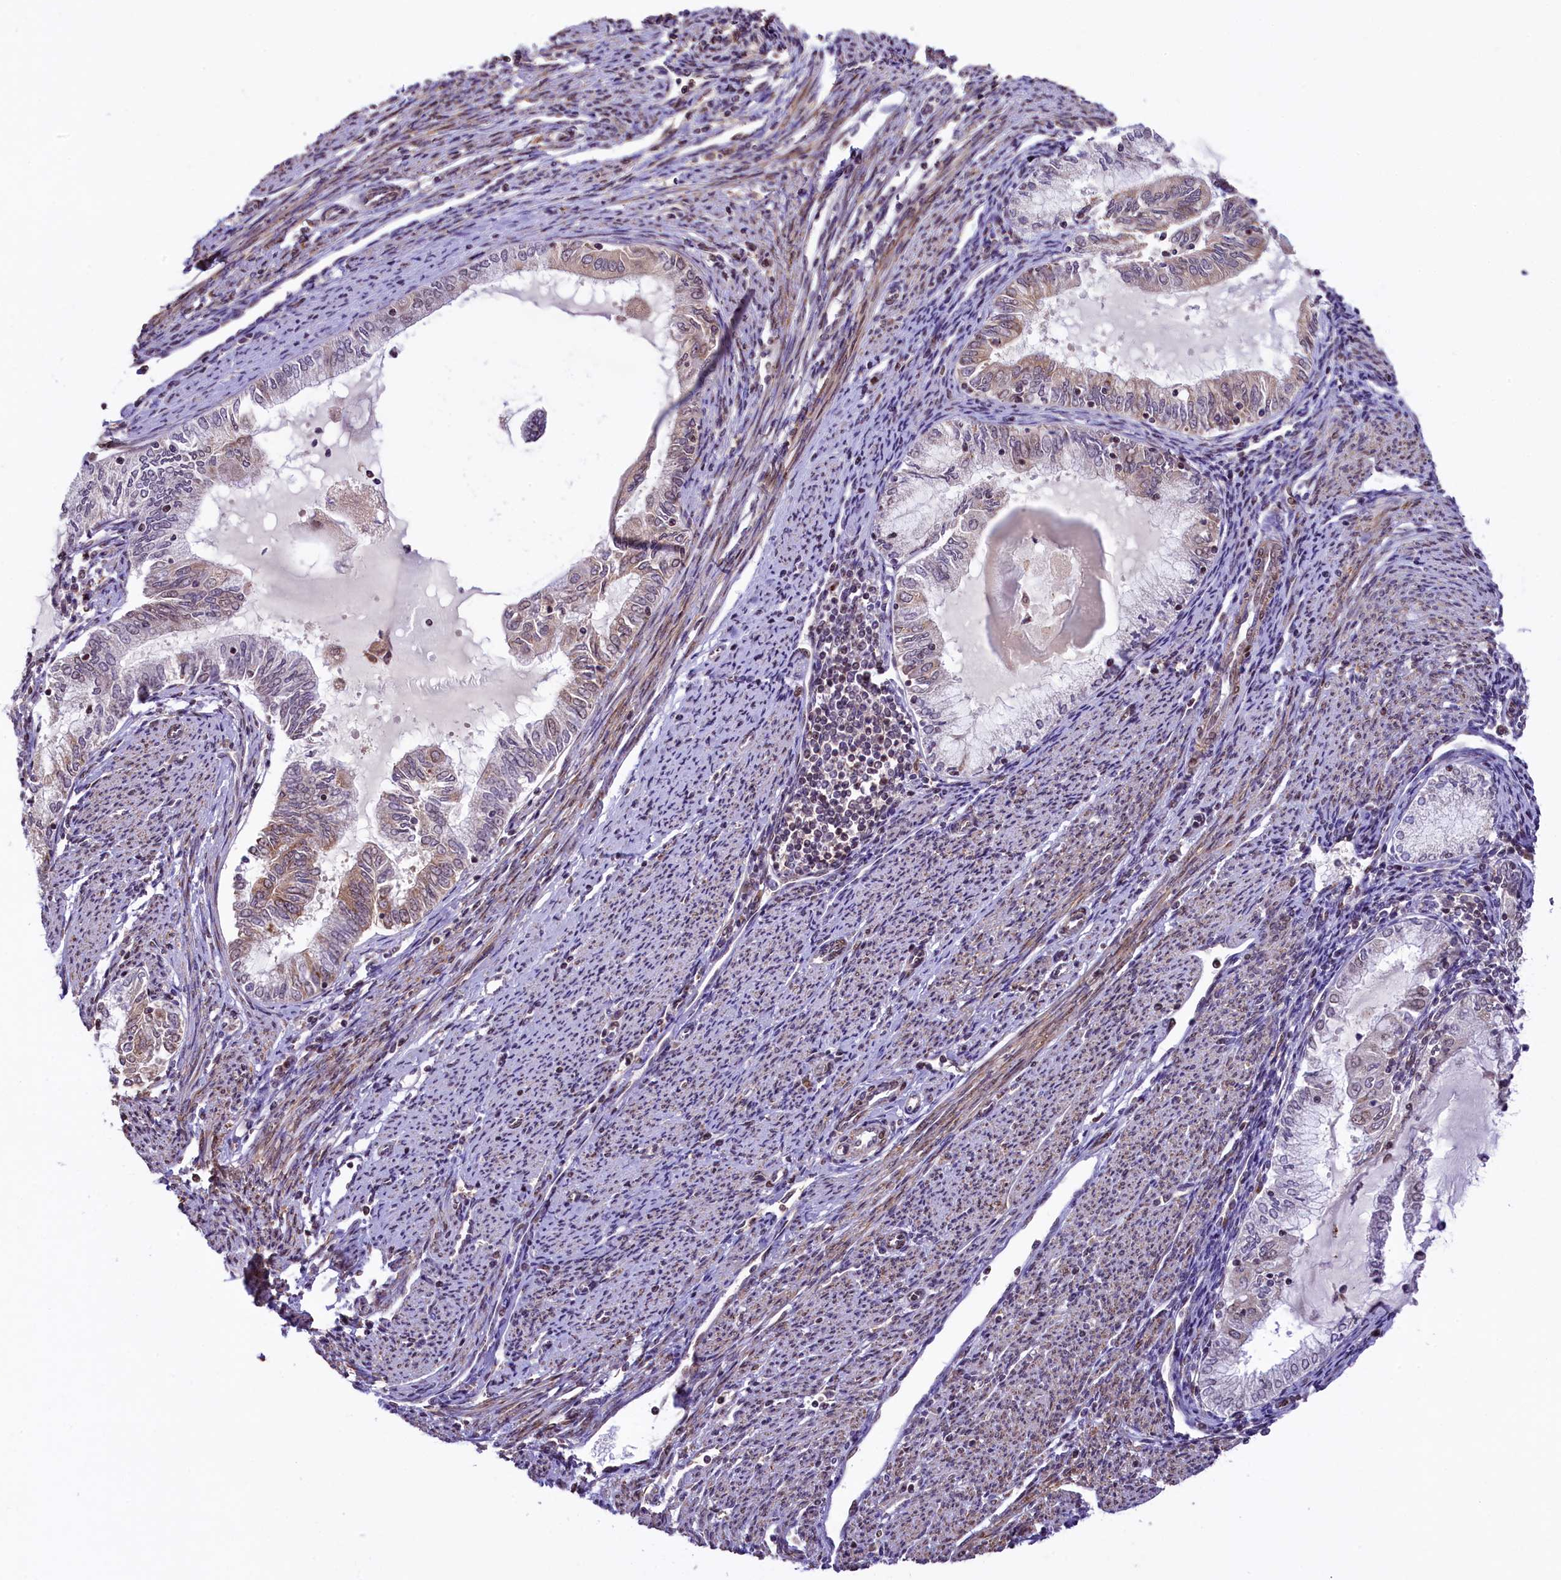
{"staining": {"intensity": "weak", "quantity": "25%-75%", "location": "cytoplasmic/membranous,nuclear"}, "tissue": "endometrial cancer", "cell_type": "Tumor cells", "image_type": "cancer", "snomed": [{"axis": "morphology", "description": "Adenocarcinoma, NOS"}, {"axis": "topography", "description": "Endometrium"}], "caption": "Immunohistochemistry (IHC) (DAB (3,3'-diaminobenzidine)) staining of endometrial adenocarcinoma reveals weak cytoplasmic/membranous and nuclear protein positivity in about 25%-75% of tumor cells.", "gene": "RBBP8", "patient": {"sex": "female", "age": 79}}